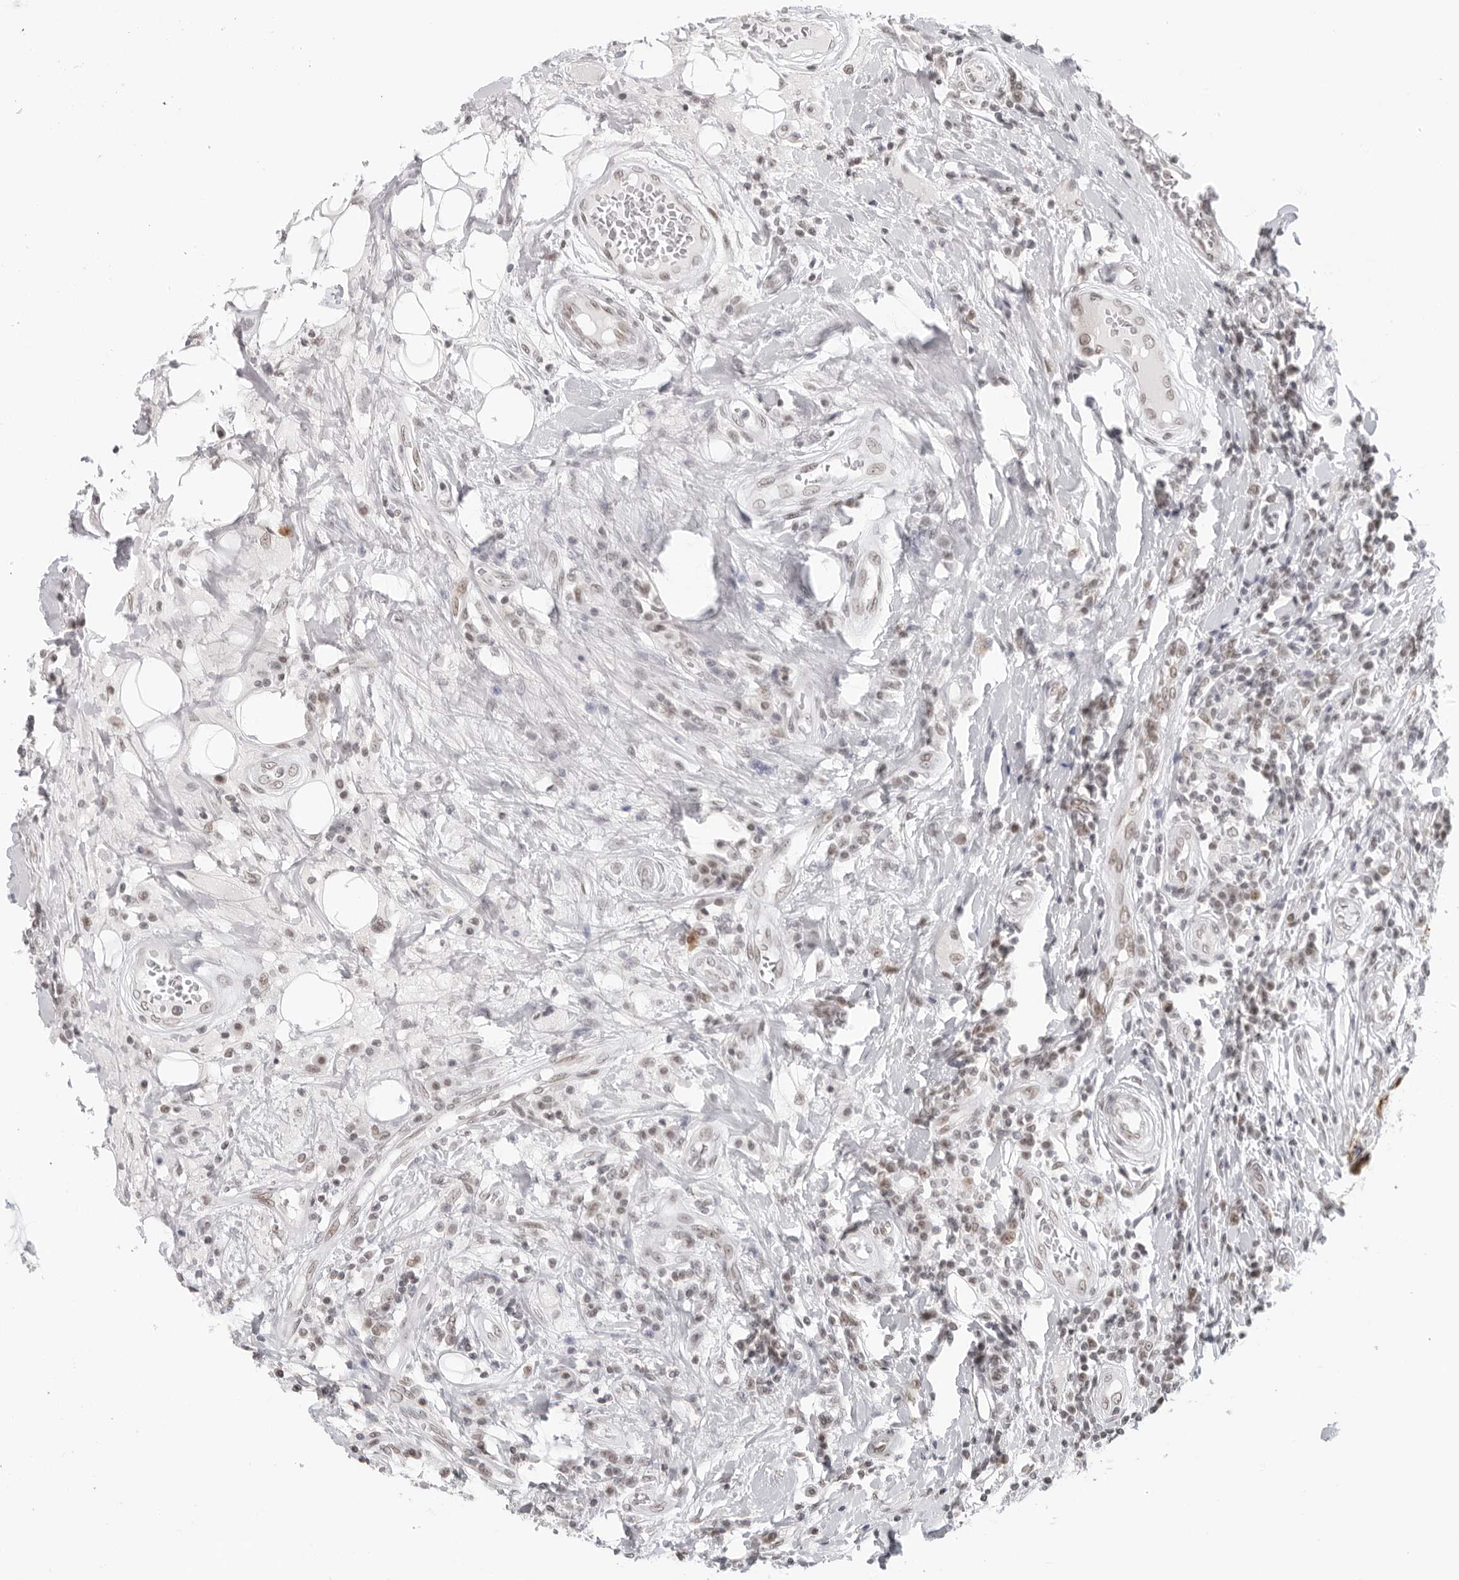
{"staining": {"intensity": "strong", "quantity": "<25%", "location": "nuclear"}, "tissue": "breast cancer", "cell_type": "Tumor cells", "image_type": "cancer", "snomed": [{"axis": "morphology", "description": "Duct carcinoma"}, {"axis": "topography", "description": "Breast"}], "caption": "This is a histology image of immunohistochemistry staining of breast cancer, which shows strong expression in the nuclear of tumor cells.", "gene": "FOXK2", "patient": {"sex": "female", "age": 27}}